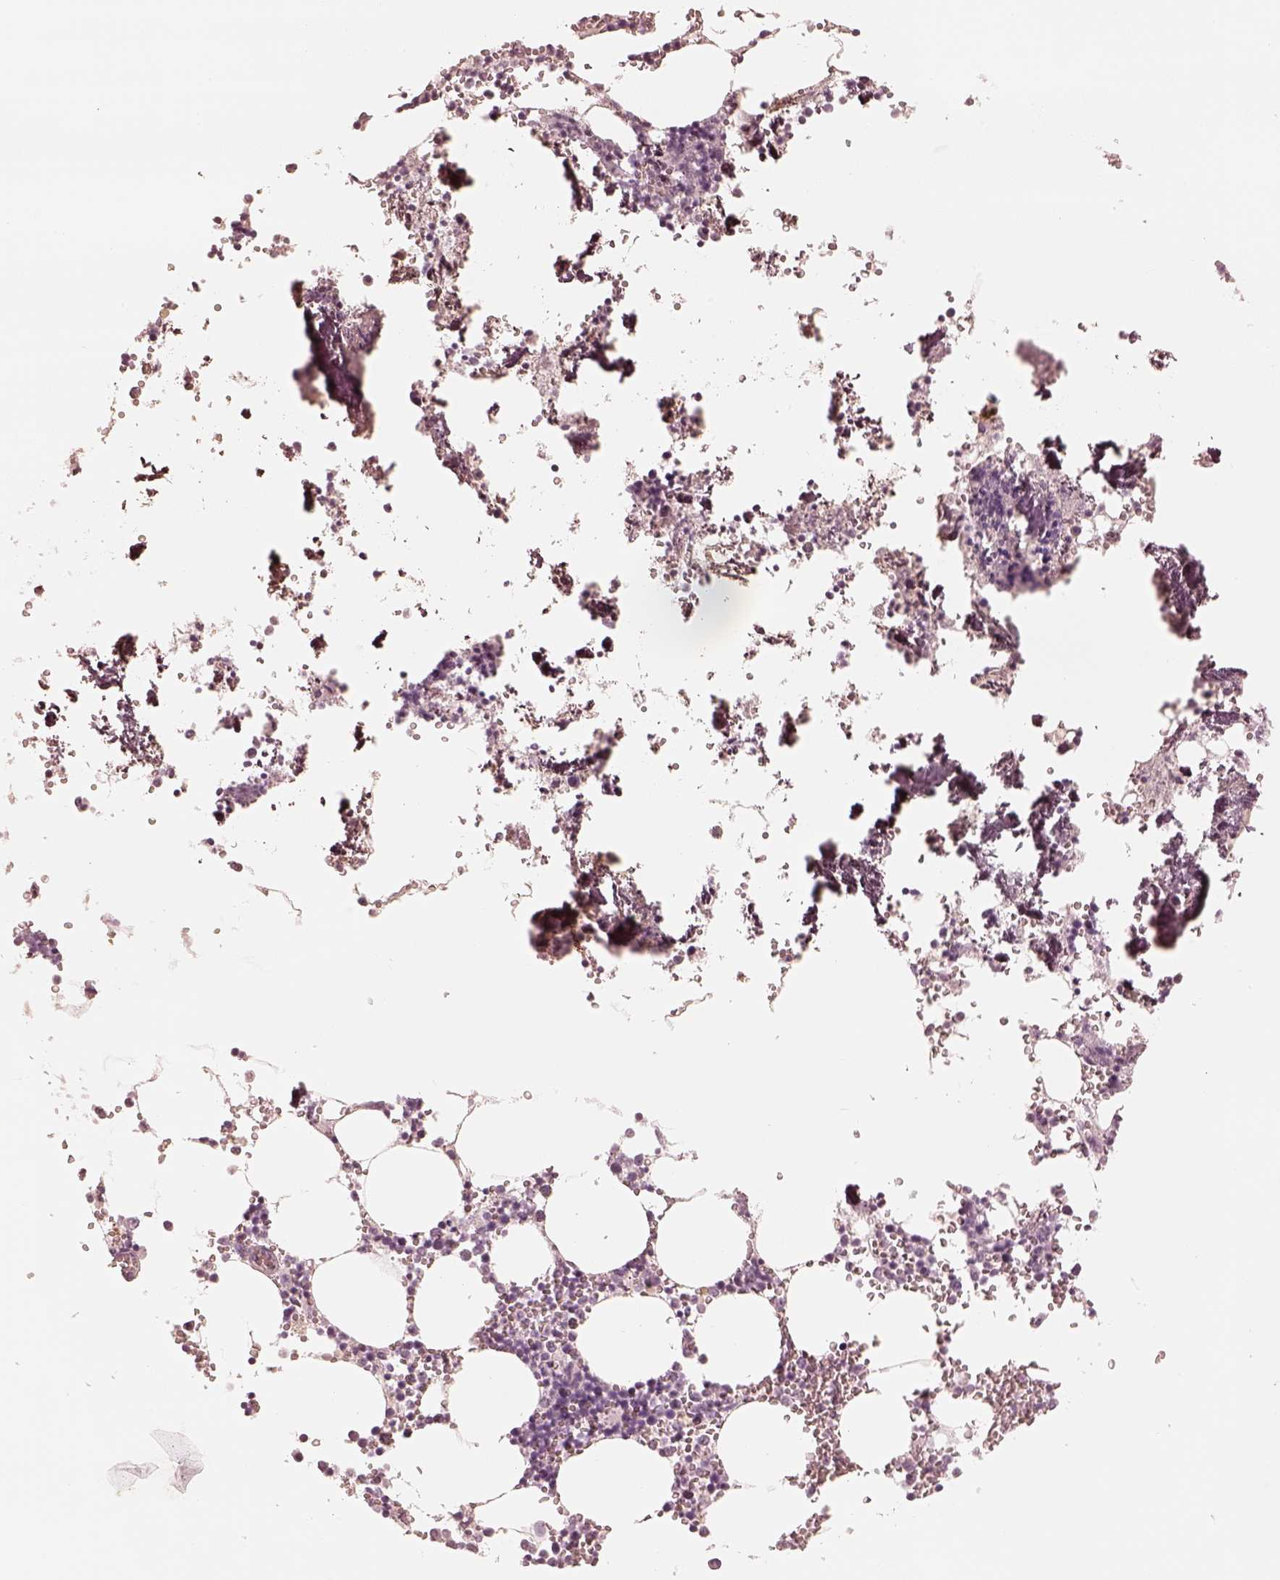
{"staining": {"intensity": "negative", "quantity": "none", "location": "none"}, "tissue": "bone marrow", "cell_type": "Hematopoietic cells", "image_type": "normal", "snomed": [{"axis": "morphology", "description": "Normal tissue, NOS"}, {"axis": "topography", "description": "Bone marrow"}], "caption": "The histopathology image shows no staining of hematopoietic cells in unremarkable bone marrow. (DAB (3,3'-diaminobenzidine) IHC, high magnification).", "gene": "CALR3", "patient": {"sex": "male", "age": 54}}